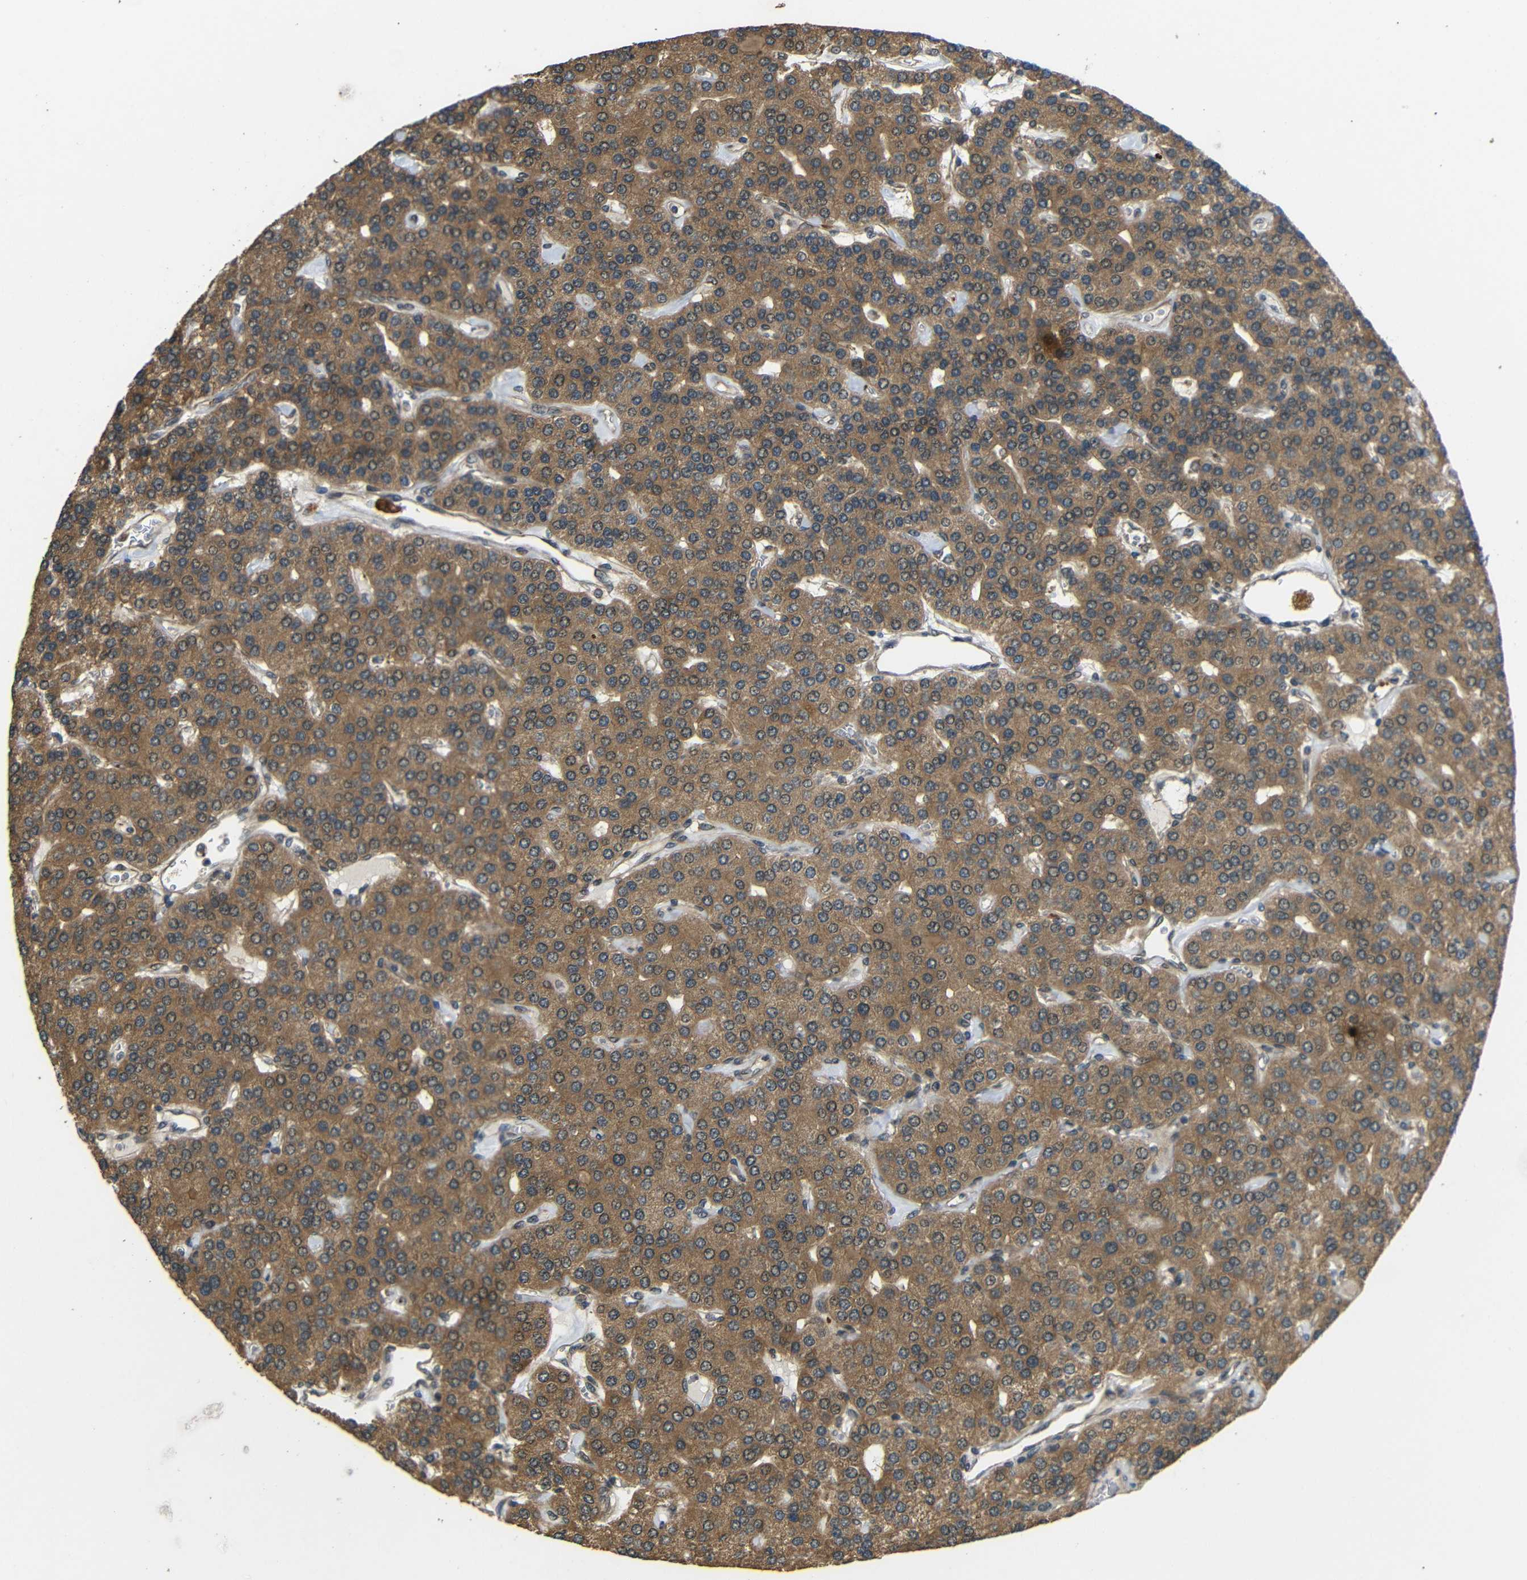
{"staining": {"intensity": "moderate", "quantity": ">75%", "location": "cytoplasmic/membranous"}, "tissue": "parathyroid gland", "cell_type": "Glandular cells", "image_type": "normal", "snomed": [{"axis": "morphology", "description": "Normal tissue, NOS"}, {"axis": "morphology", "description": "Adenoma, NOS"}, {"axis": "topography", "description": "Parathyroid gland"}], "caption": "IHC (DAB) staining of benign parathyroid gland reveals moderate cytoplasmic/membranous protein expression in about >75% of glandular cells. (DAB (3,3'-diaminobenzidine) IHC, brown staining for protein, blue staining for nuclei).", "gene": "EPHB2", "patient": {"sex": "female", "age": 86}}